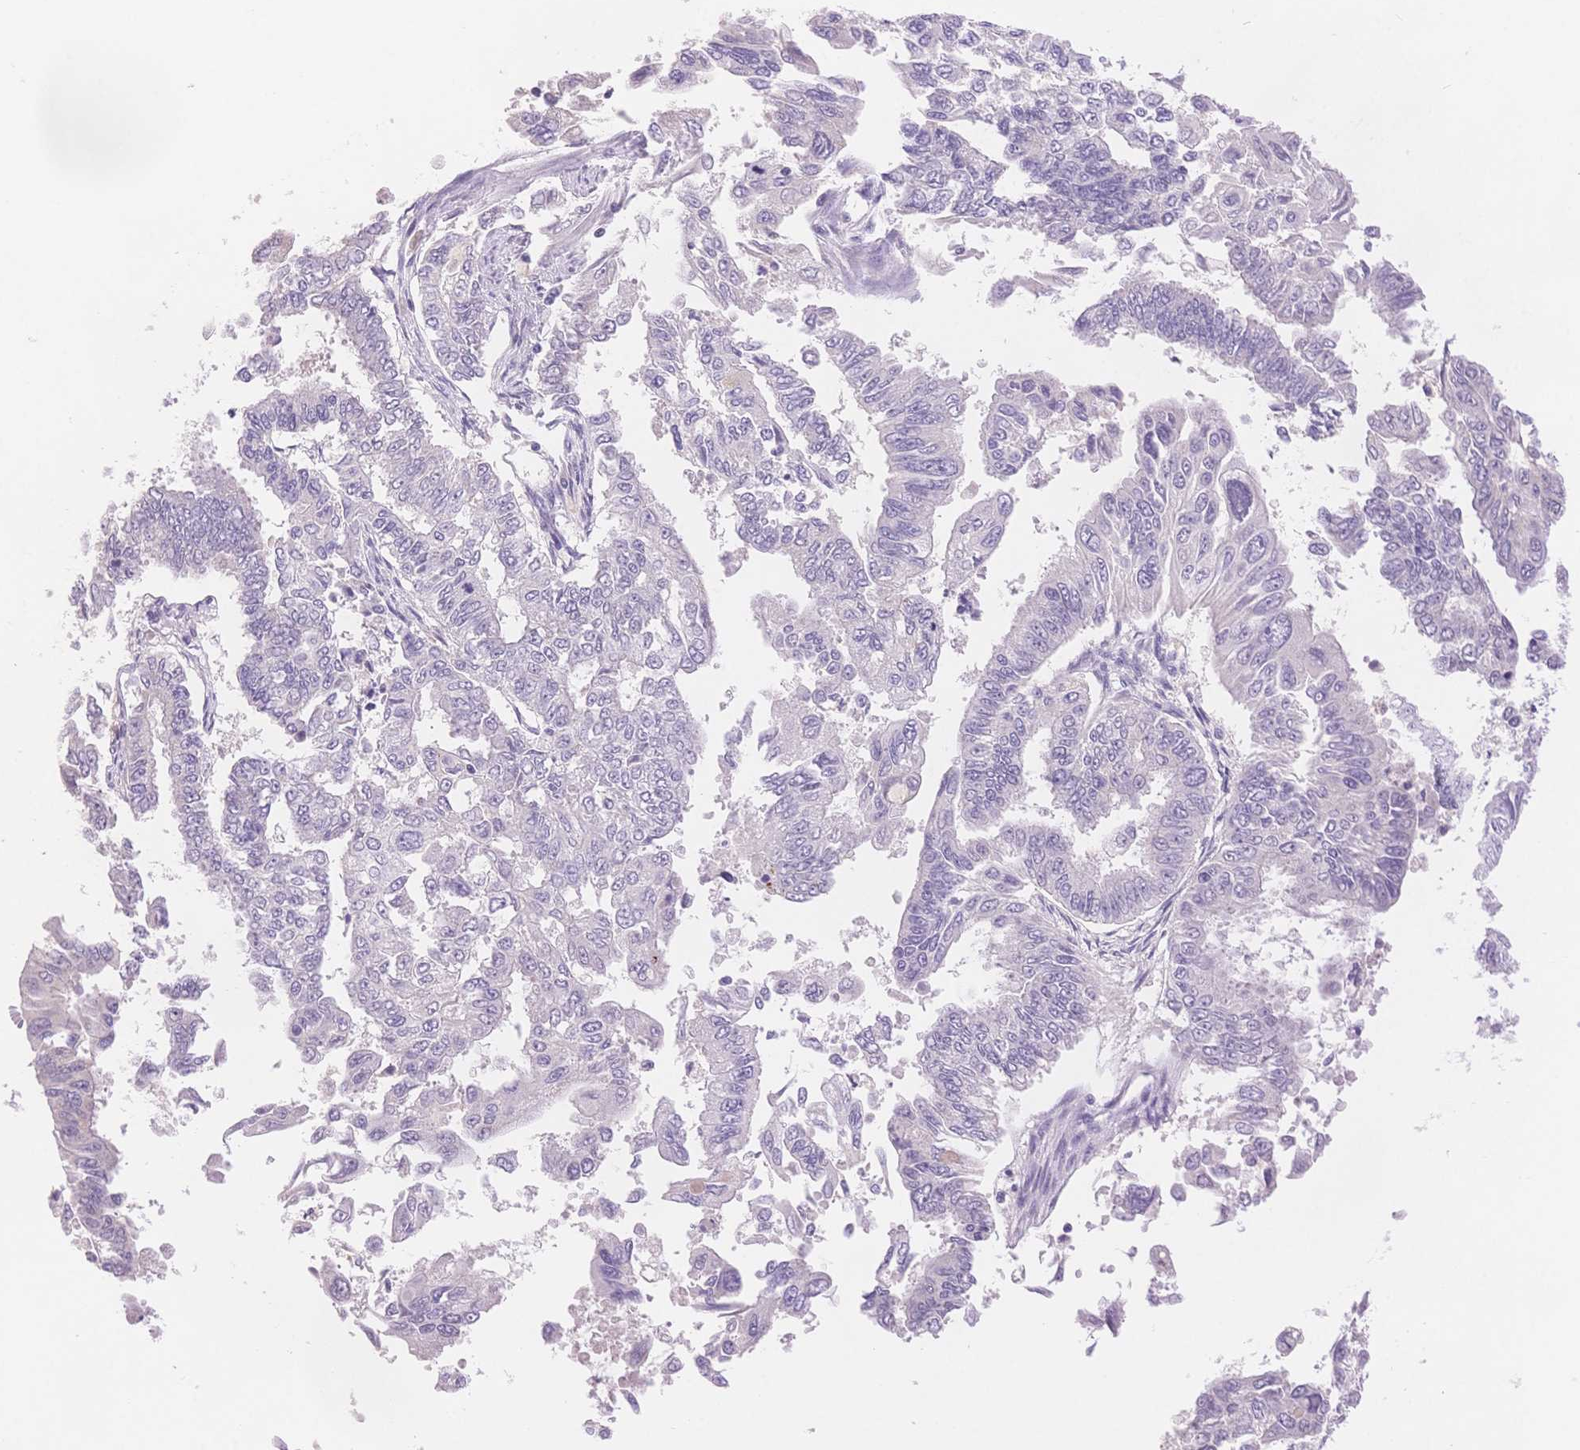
{"staining": {"intensity": "negative", "quantity": "none", "location": "none"}, "tissue": "endometrial cancer", "cell_type": "Tumor cells", "image_type": "cancer", "snomed": [{"axis": "morphology", "description": "Adenocarcinoma, NOS"}, {"axis": "topography", "description": "Uterus"}], "caption": "Photomicrograph shows no significant protein expression in tumor cells of adenocarcinoma (endometrial). (Stains: DAB (3,3'-diaminobenzidine) immunohistochemistry (IHC) with hematoxylin counter stain, Microscopy: brightfield microscopy at high magnification).", "gene": "MYOM1", "patient": {"sex": "female", "age": 59}}